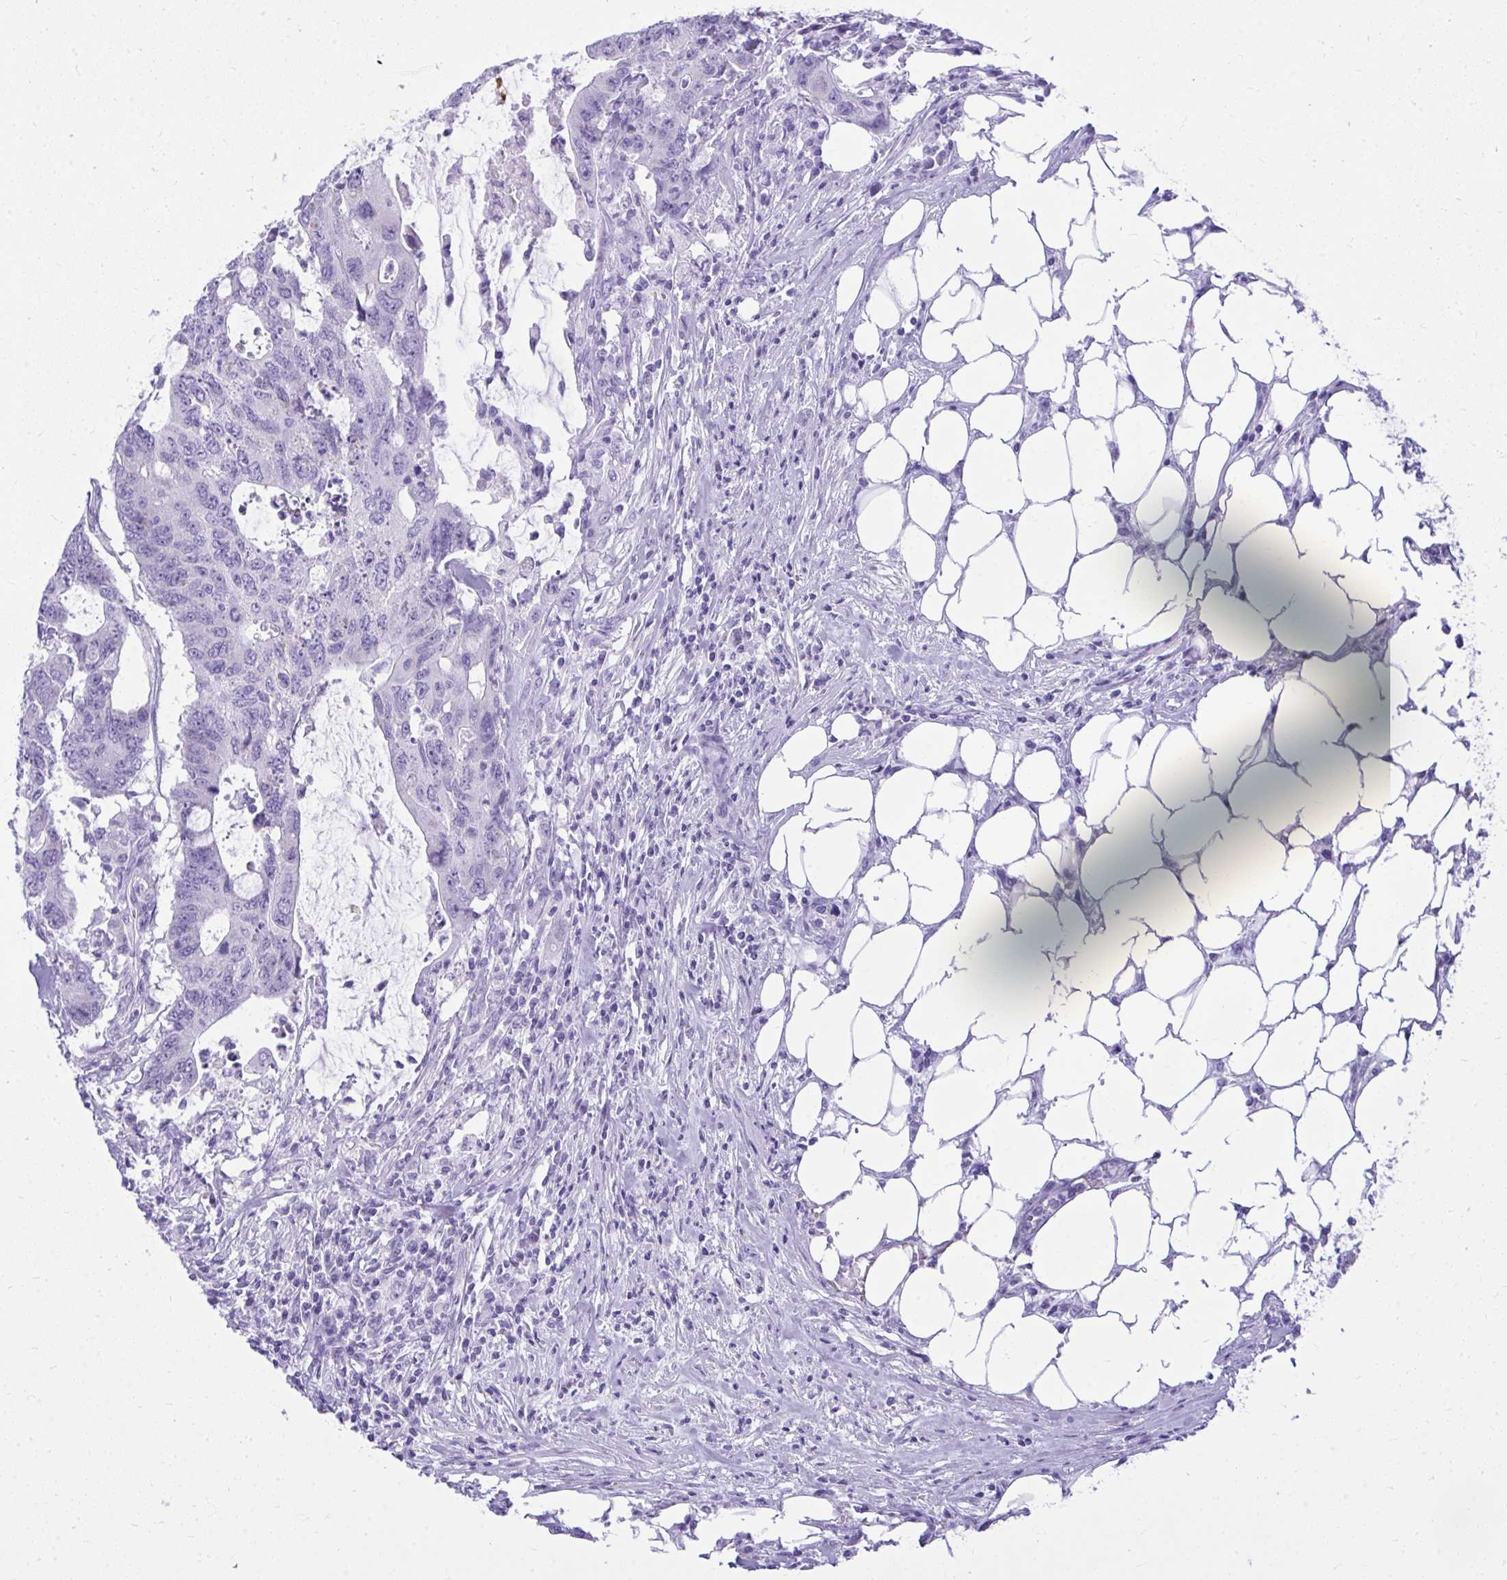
{"staining": {"intensity": "negative", "quantity": "none", "location": "none"}, "tissue": "colorectal cancer", "cell_type": "Tumor cells", "image_type": "cancer", "snomed": [{"axis": "morphology", "description": "Adenocarcinoma, NOS"}, {"axis": "topography", "description": "Colon"}], "caption": "This is a image of IHC staining of colorectal cancer (adenocarcinoma), which shows no expression in tumor cells.", "gene": "RALYL", "patient": {"sex": "male", "age": 71}}